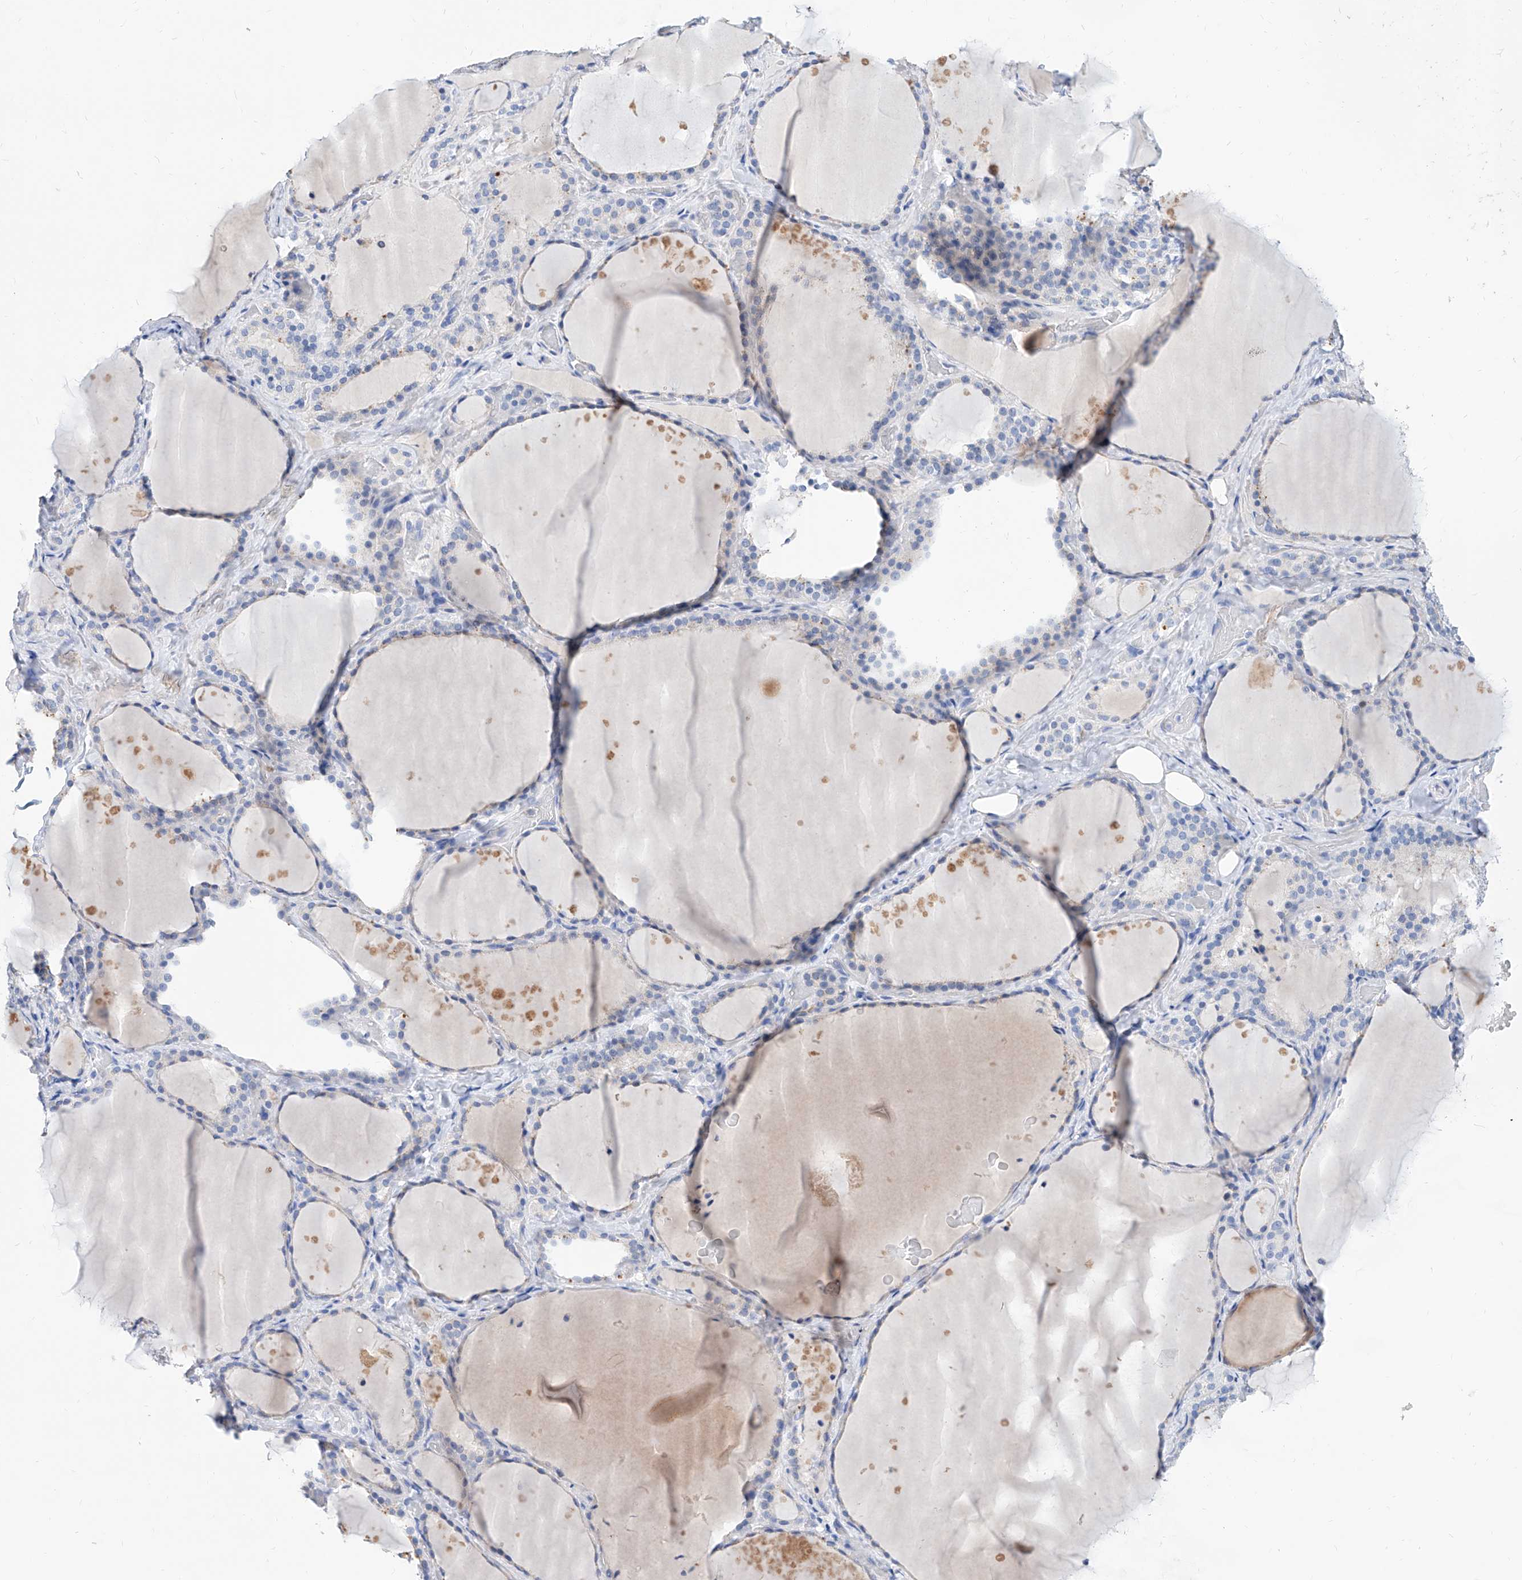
{"staining": {"intensity": "negative", "quantity": "none", "location": "none"}, "tissue": "thyroid gland", "cell_type": "Glandular cells", "image_type": "normal", "snomed": [{"axis": "morphology", "description": "Normal tissue, NOS"}, {"axis": "topography", "description": "Thyroid gland"}], "caption": "DAB immunohistochemical staining of benign human thyroid gland shows no significant expression in glandular cells. Brightfield microscopy of immunohistochemistry (IHC) stained with DAB (brown) and hematoxylin (blue), captured at high magnification.", "gene": "SLC25A29", "patient": {"sex": "female", "age": 44}}